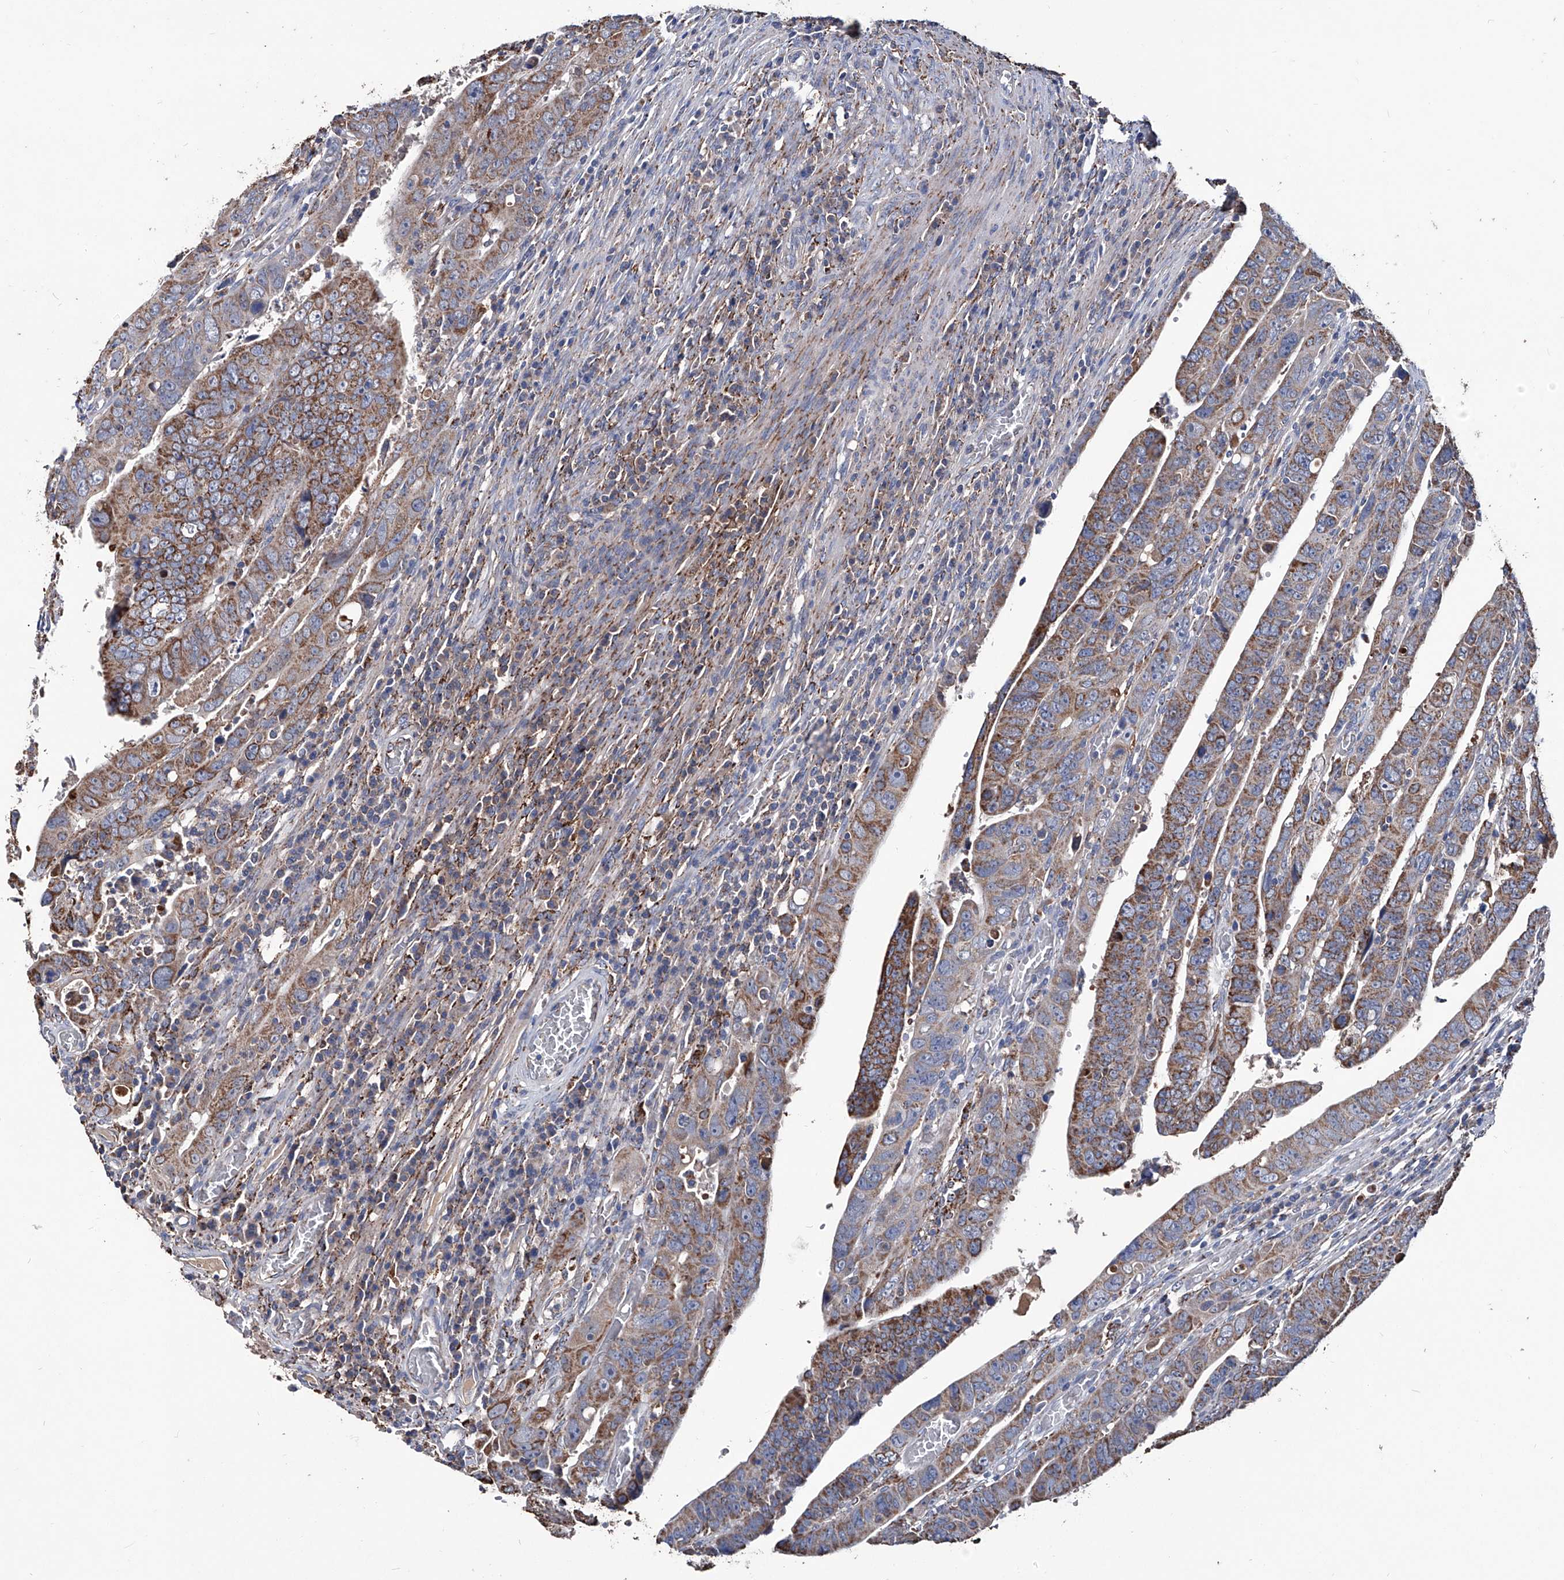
{"staining": {"intensity": "moderate", "quantity": ">75%", "location": "cytoplasmic/membranous"}, "tissue": "colorectal cancer", "cell_type": "Tumor cells", "image_type": "cancer", "snomed": [{"axis": "morphology", "description": "Normal tissue, NOS"}, {"axis": "morphology", "description": "Adenocarcinoma, NOS"}, {"axis": "topography", "description": "Rectum"}], "caption": "Immunohistochemical staining of adenocarcinoma (colorectal) shows medium levels of moderate cytoplasmic/membranous protein staining in approximately >75% of tumor cells. (Brightfield microscopy of DAB IHC at high magnification).", "gene": "NHS", "patient": {"sex": "female", "age": 65}}